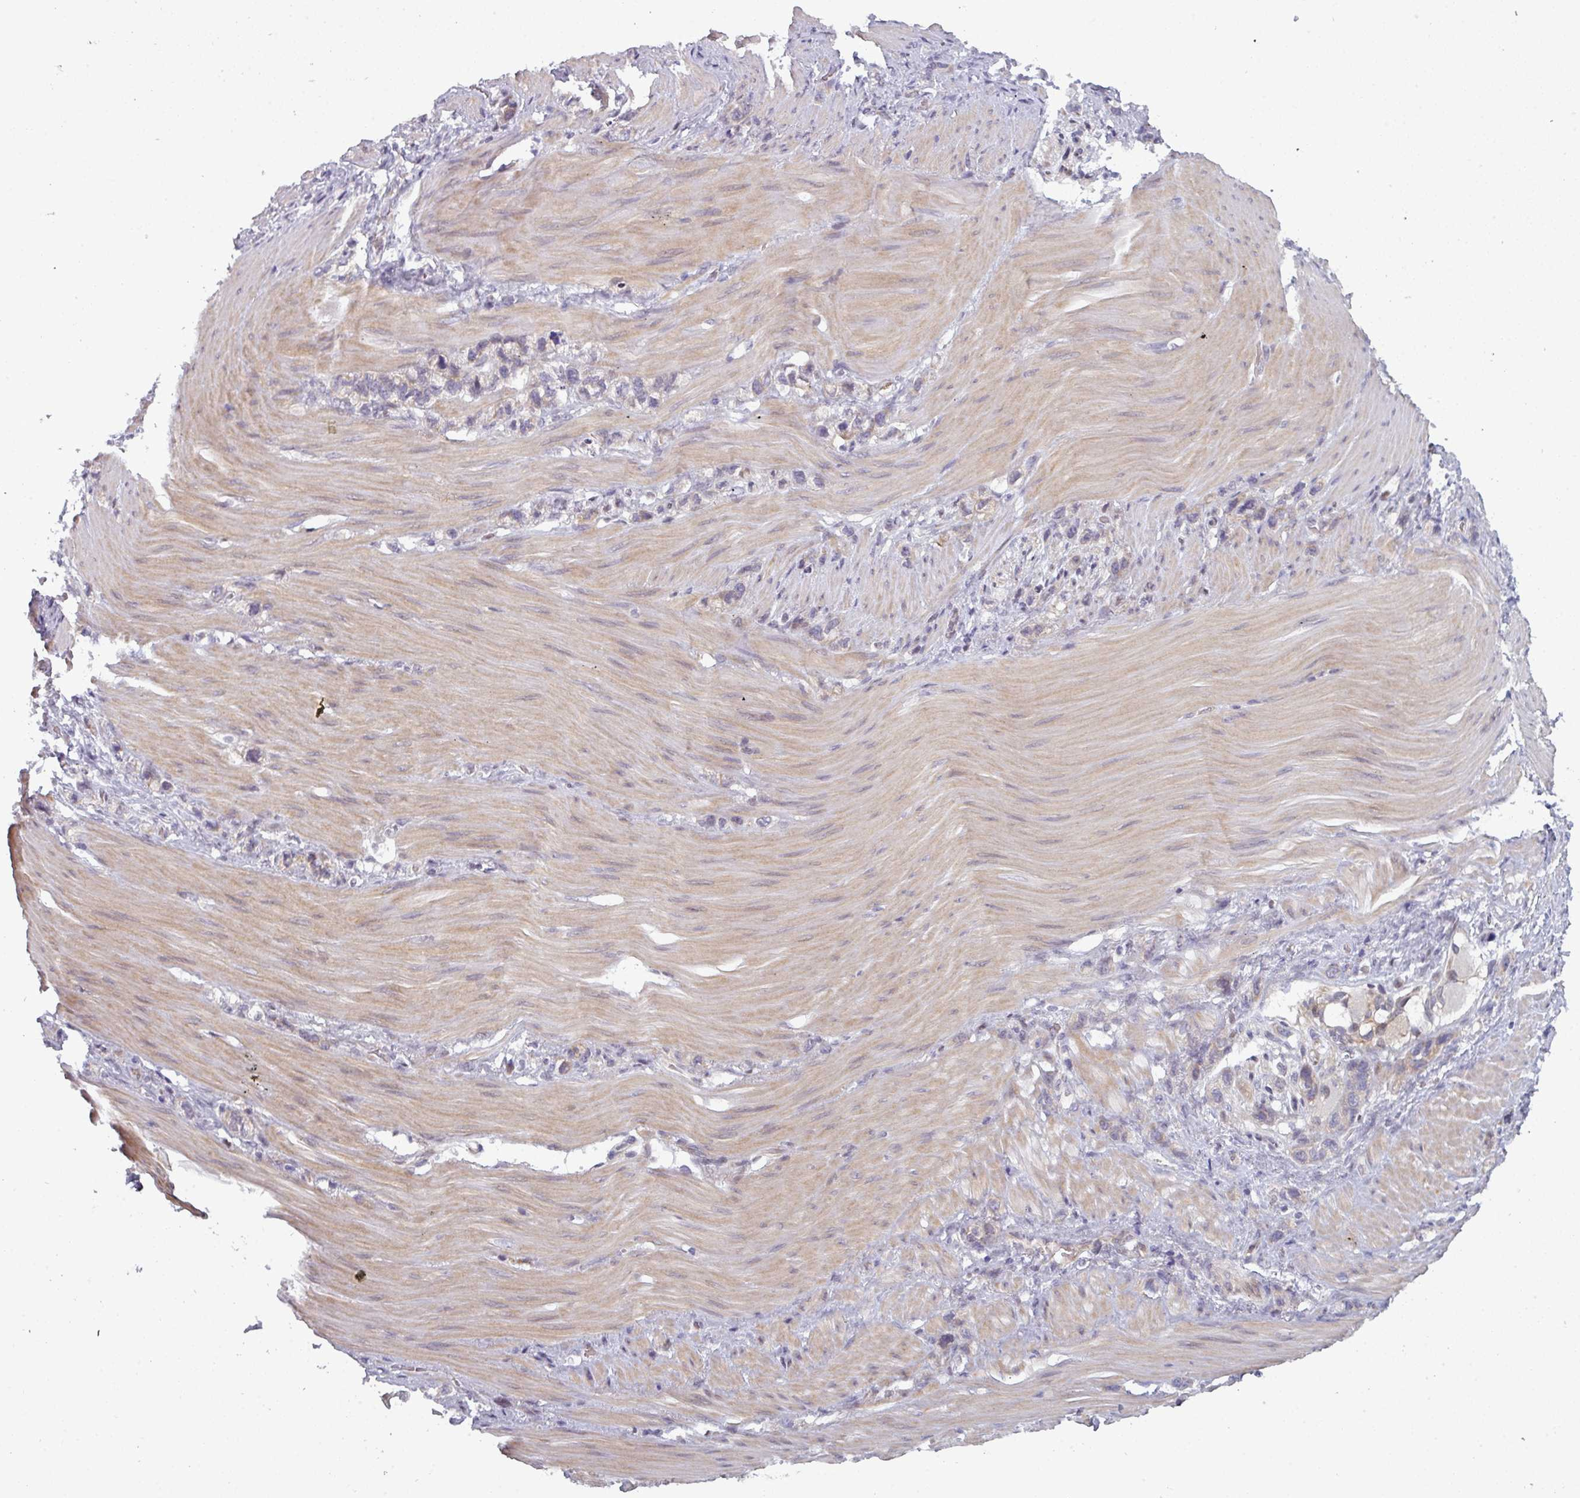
{"staining": {"intensity": "negative", "quantity": "none", "location": "none"}, "tissue": "stomach cancer", "cell_type": "Tumor cells", "image_type": "cancer", "snomed": [{"axis": "morphology", "description": "Adenocarcinoma, NOS"}, {"axis": "topography", "description": "Stomach"}], "caption": "There is no significant positivity in tumor cells of stomach cancer (adenocarcinoma). (Stains: DAB (3,3'-diaminobenzidine) immunohistochemistry (IHC) with hematoxylin counter stain, Microscopy: brightfield microscopy at high magnification).", "gene": "PRAMEF12", "patient": {"sex": "female", "age": 65}}